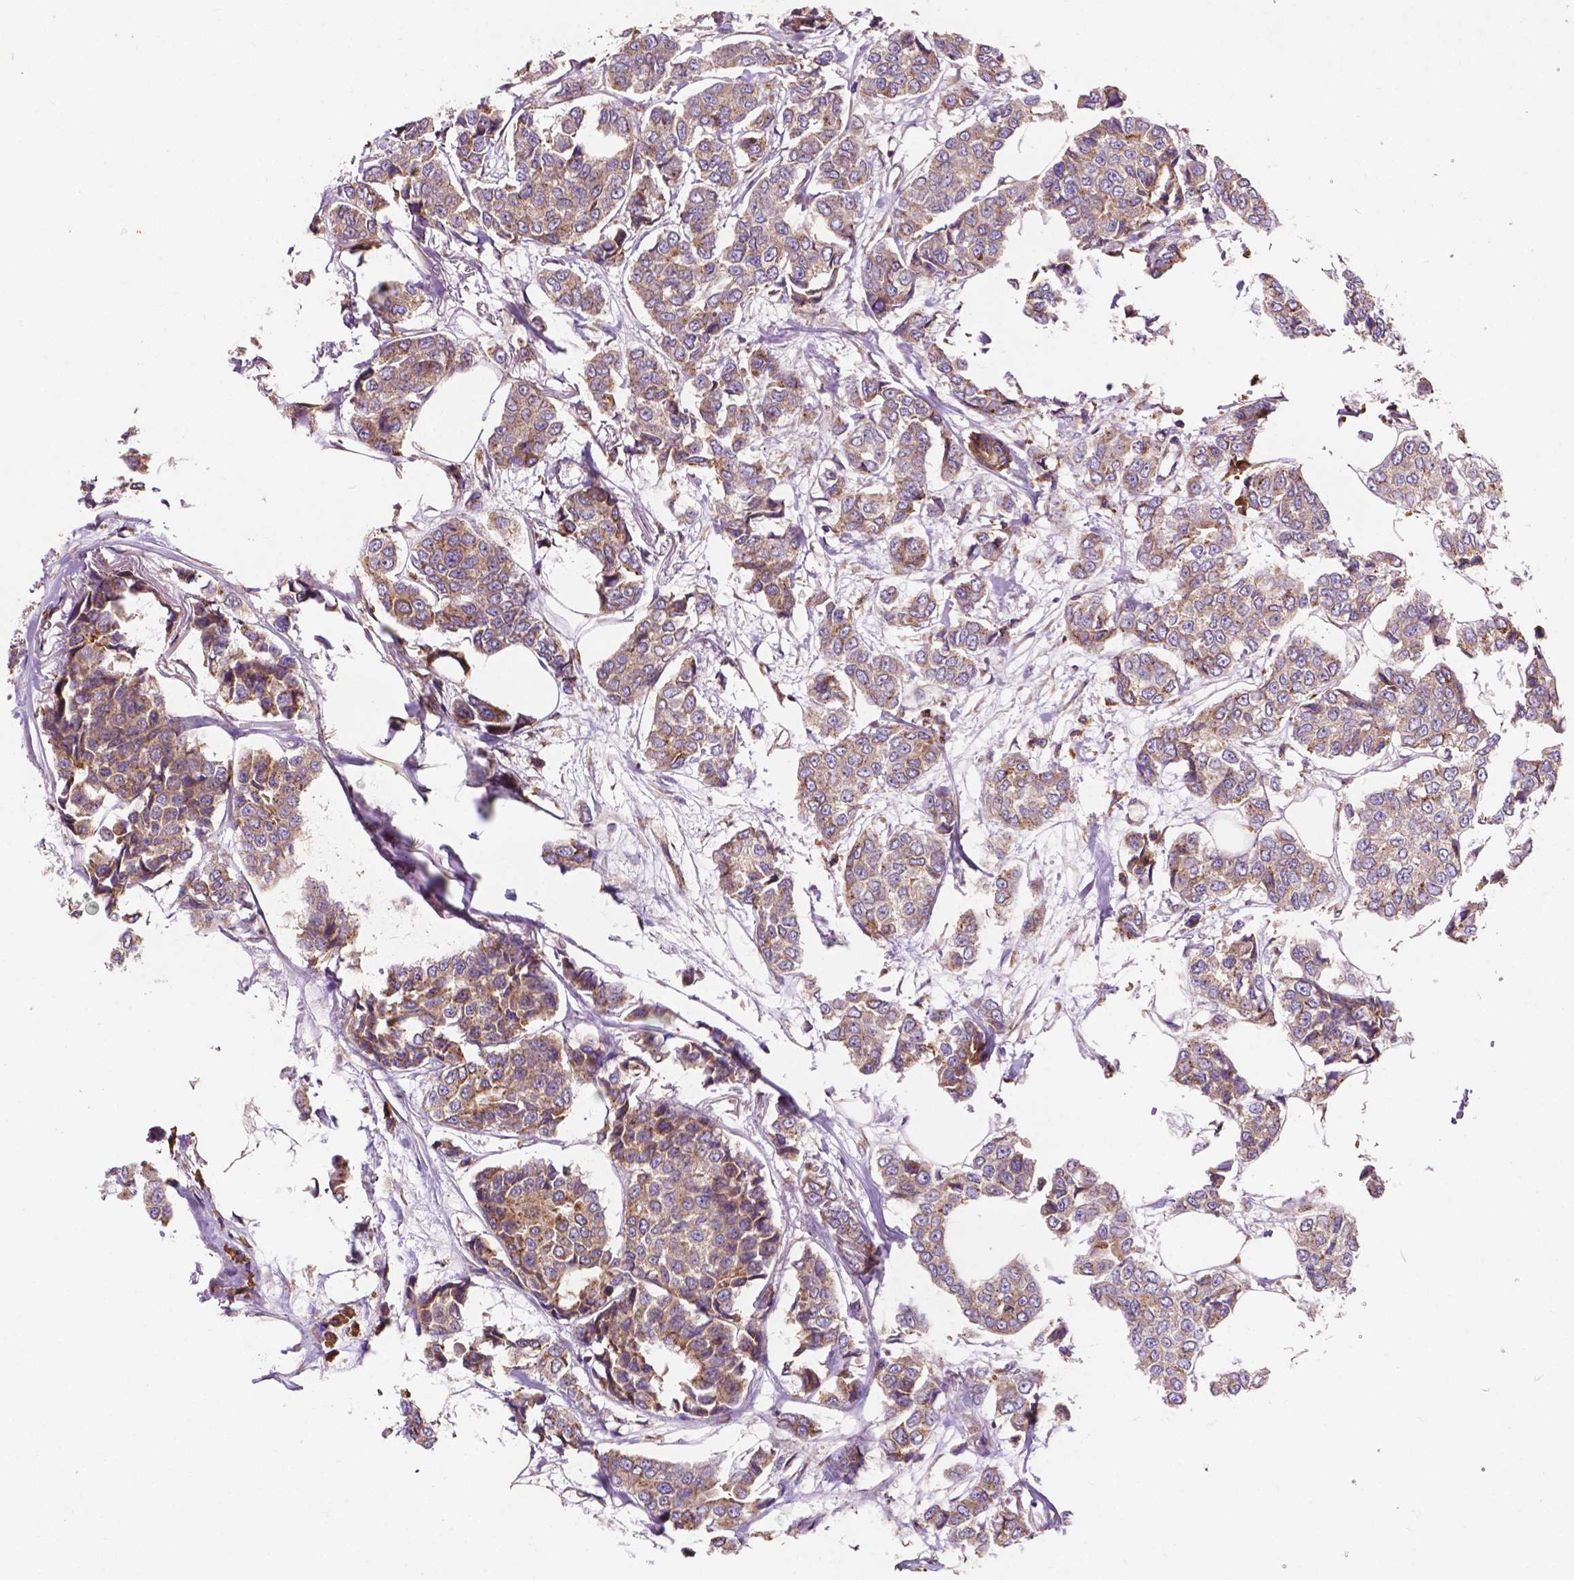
{"staining": {"intensity": "weak", "quantity": ">75%", "location": "cytoplasmic/membranous"}, "tissue": "breast cancer", "cell_type": "Tumor cells", "image_type": "cancer", "snomed": [{"axis": "morphology", "description": "Duct carcinoma"}, {"axis": "topography", "description": "Breast"}], "caption": "A low amount of weak cytoplasmic/membranous staining is appreciated in approximately >75% of tumor cells in breast intraductal carcinoma tissue.", "gene": "CCDC71L", "patient": {"sex": "female", "age": 94}}